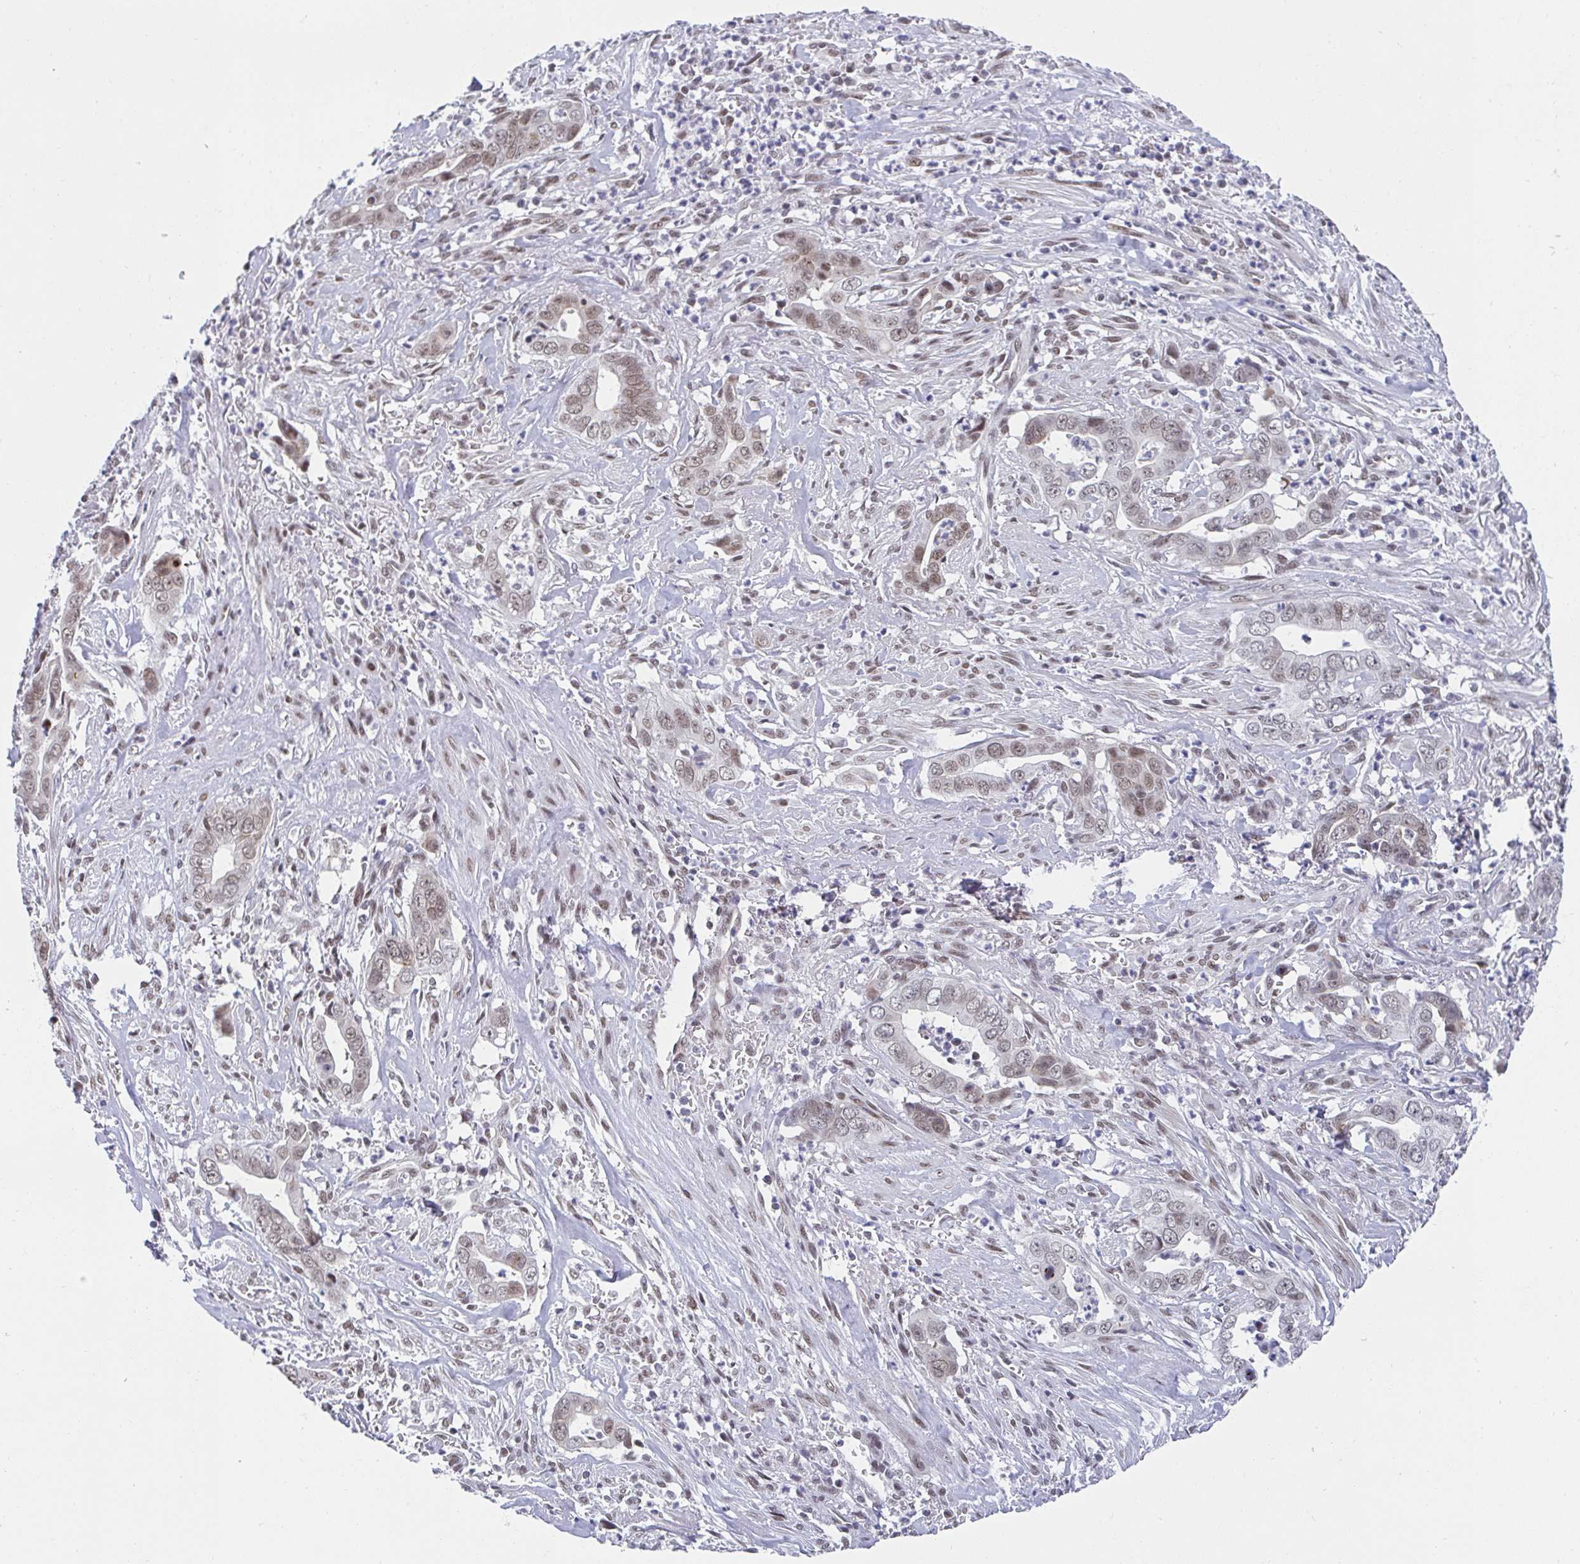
{"staining": {"intensity": "moderate", "quantity": ">75%", "location": "nuclear"}, "tissue": "liver cancer", "cell_type": "Tumor cells", "image_type": "cancer", "snomed": [{"axis": "morphology", "description": "Cholangiocarcinoma"}, {"axis": "topography", "description": "Liver"}], "caption": "IHC of human liver cholangiocarcinoma reveals medium levels of moderate nuclear staining in approximately >75% of tumor cells.", "gene": "SLC7A10", "patient": {"sex": "female", "age": 79}}